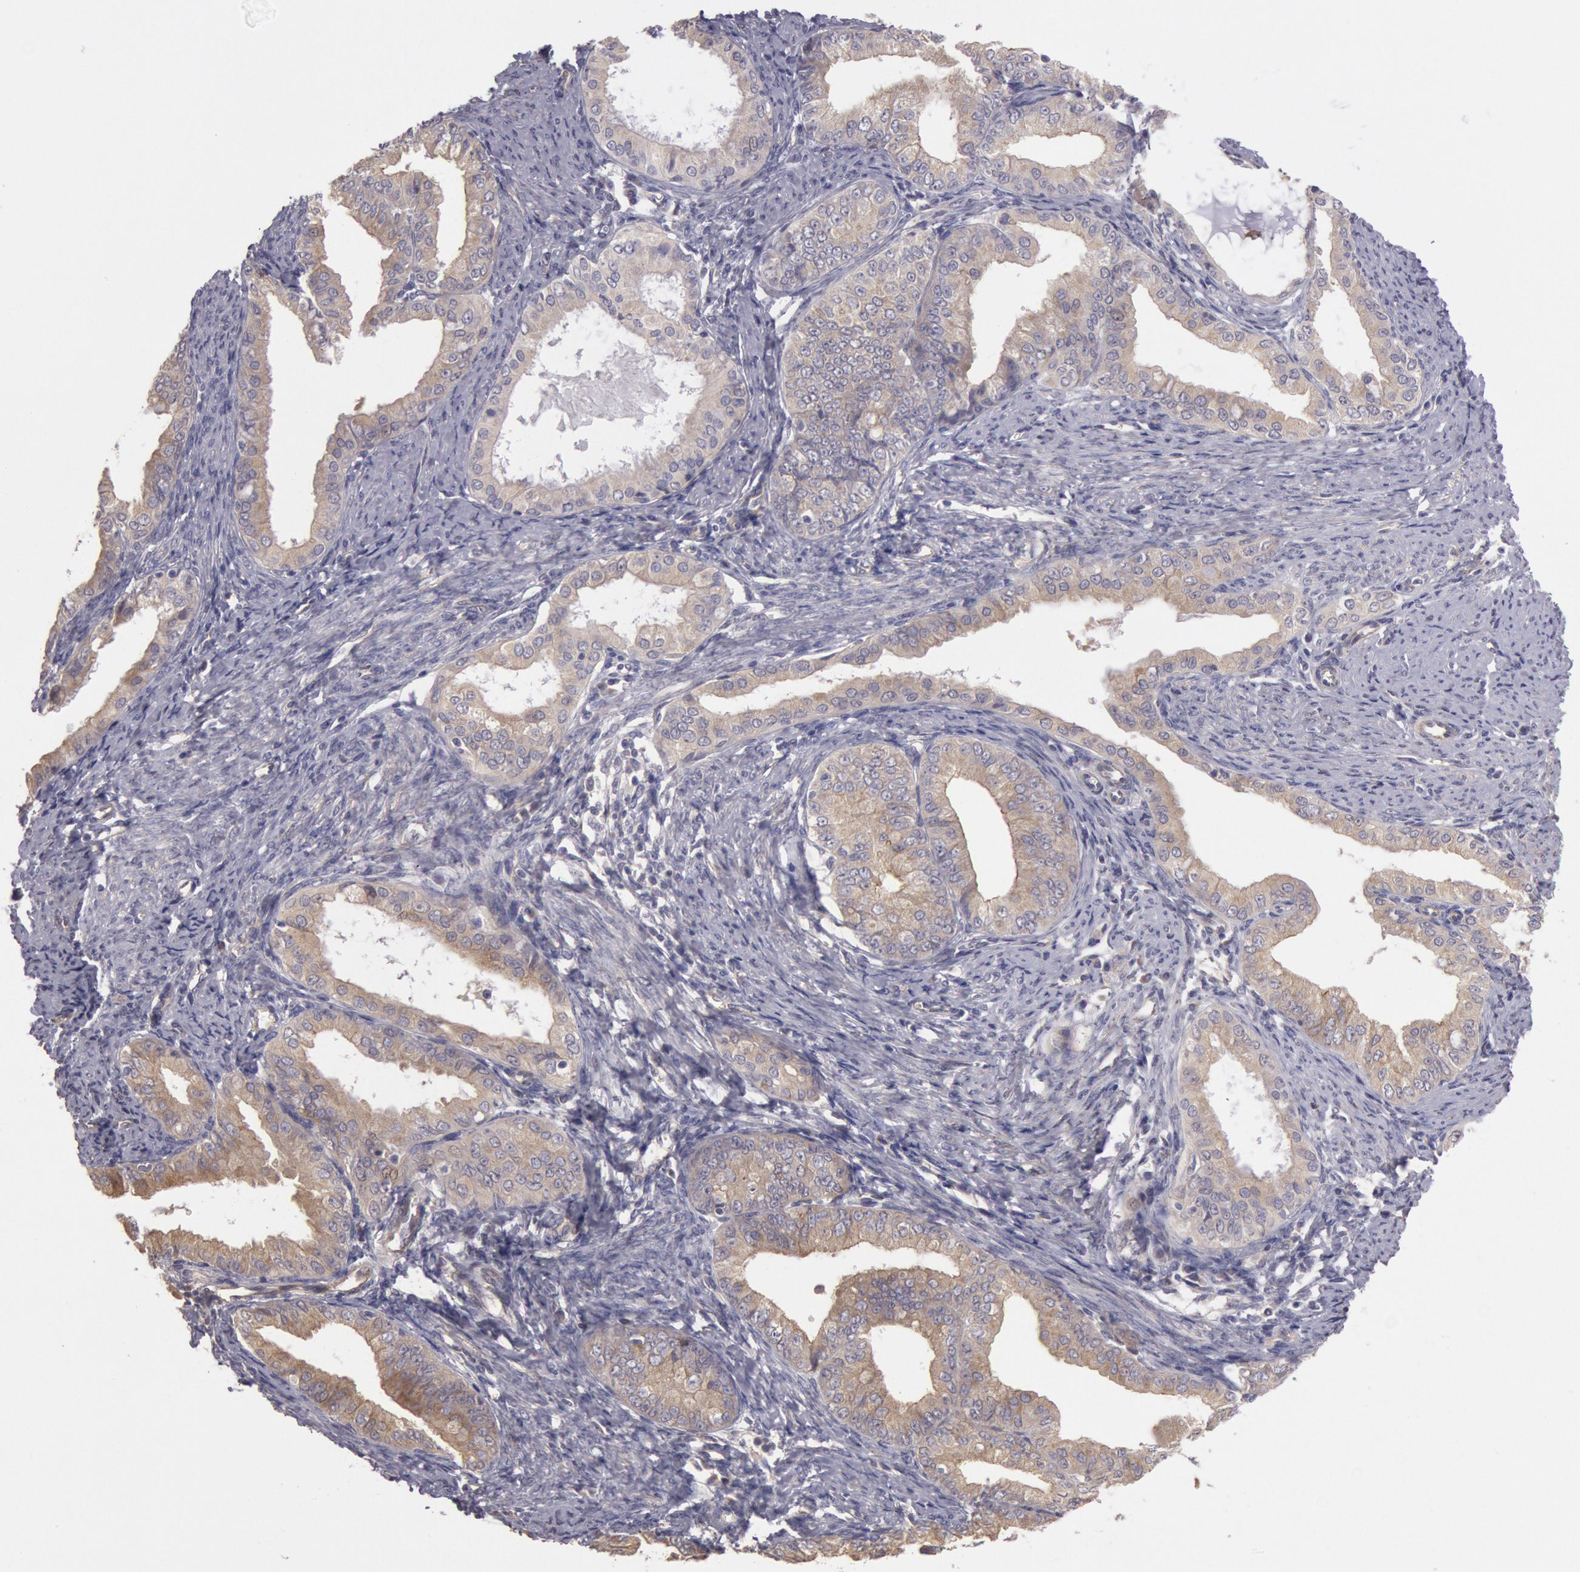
{"staining": {"intensity": "negative", "quantity": "none", "location": "none"}, "tissue": "endometrial cancer", "cell_type": "Tumor cells", "image_type": "cancer", "snomed": [{"axis": "morphology", "description": "Adenocarcinoma, NOS"}, {"axis": "topography", "description": "Endometrium"}], "caption": "Immunohistochemistry (IHC) of endometrial adenocarcinoma exhibits no staining in tumor cells. The staining is performed using DAB (3,3'-diaminobenzidine) brown chromogen with nuclei counter-stained in using hematoxylin.", "gene": "AMOTL1", "patient": {"sex": "female", "age": 76}}